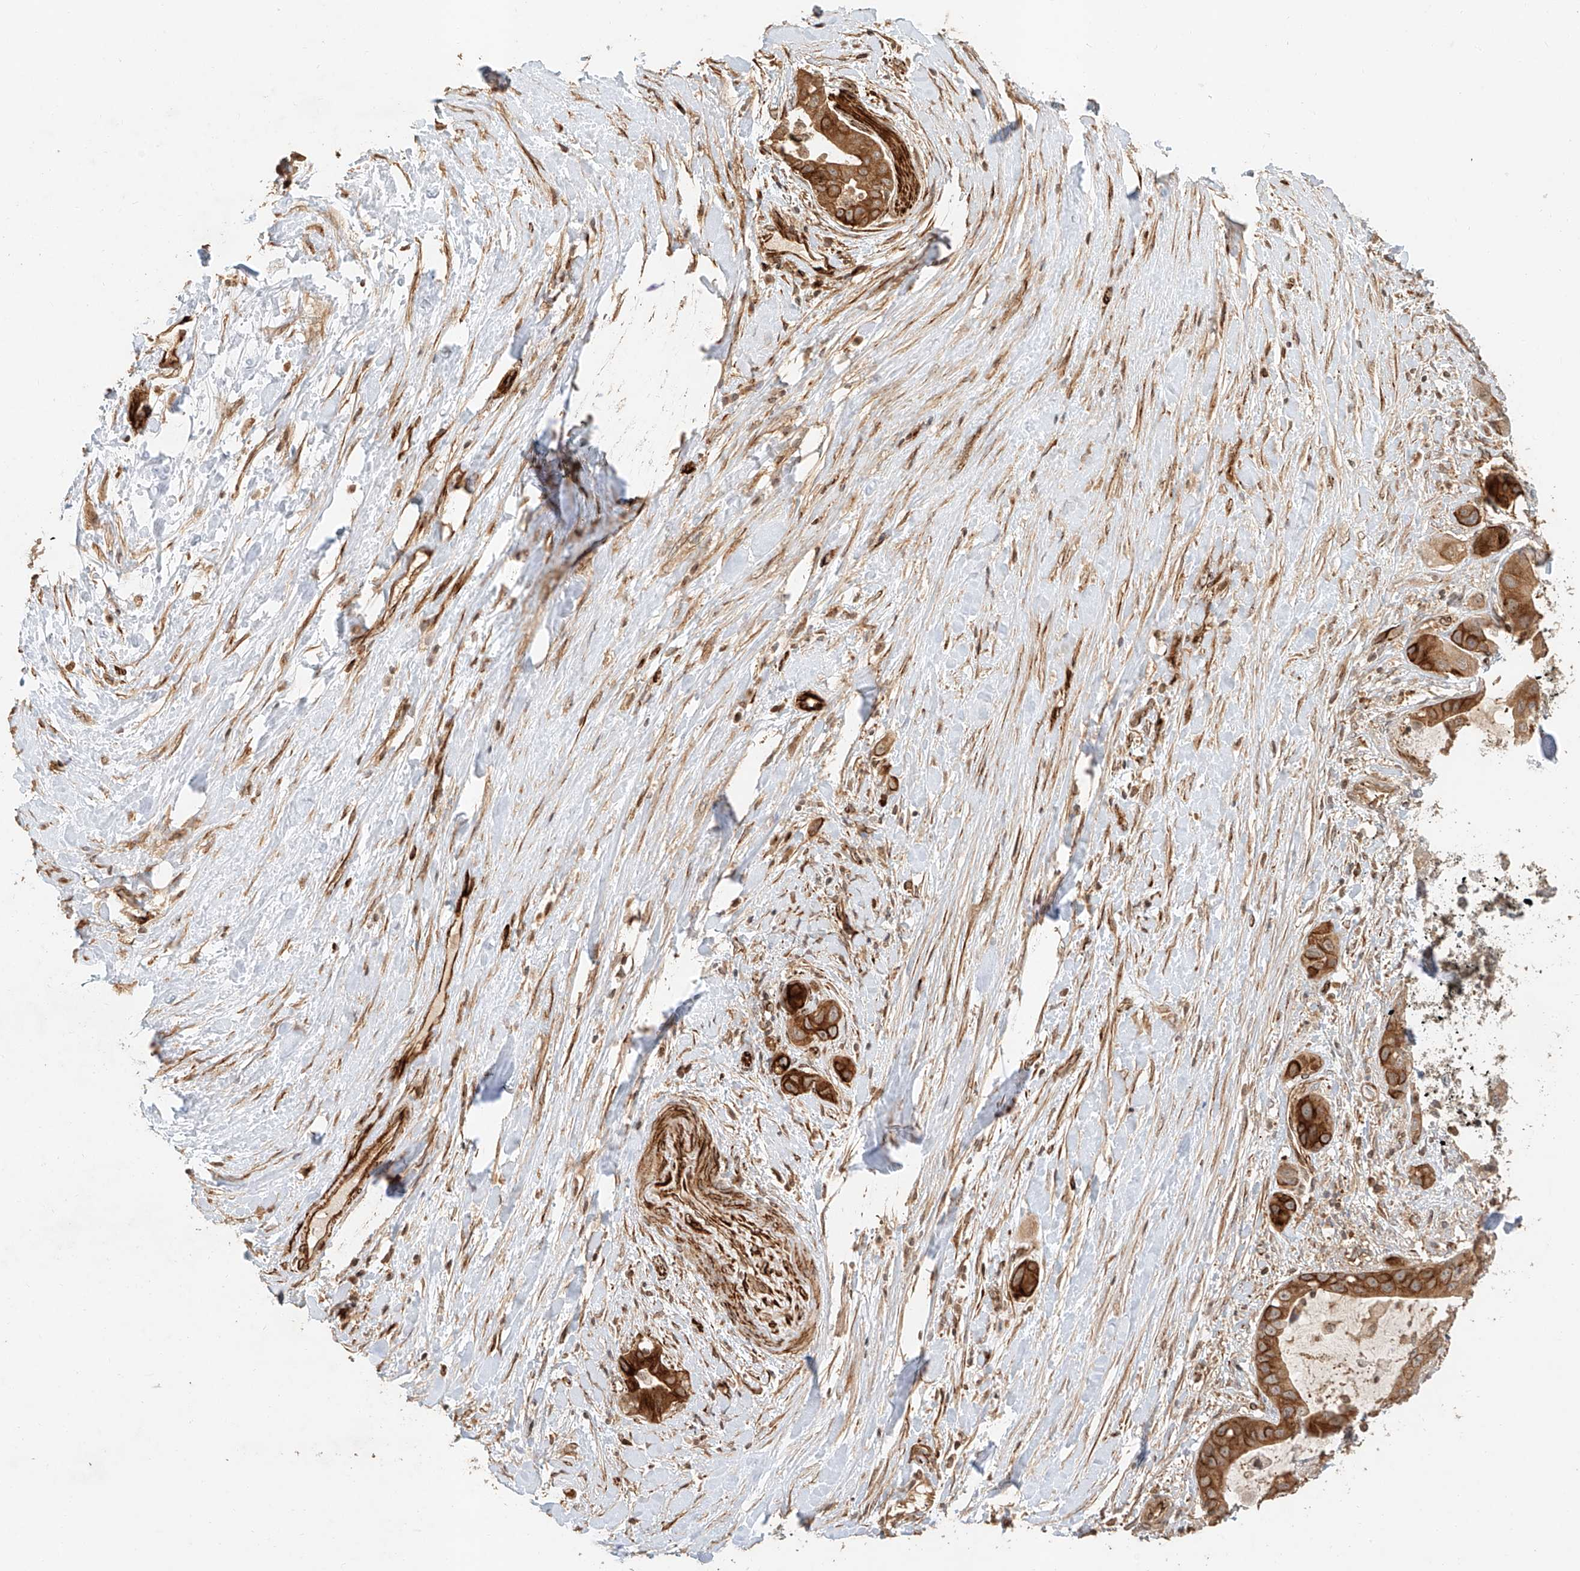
{"staining": {"intensity": "strong", "quantity": ">75%", "location": "cytoplasmic/membranous"}, "tissue": "liver cancer", "cell_type": "Tumor cells", "image_type": "cancer", "snomed": [{"axis": "morphology", "description": "Cholangiocarcinoma"}, {"axis": "topography", "description": "Liver"}], "caption": "Immunohistochemical staining of human liver cancer exhibits high levels of strong cytoplasmic/membranous protein staining in approximately >75% of tumor cells.", "gene": "NAP1L1", "patient": {"sex": "female", "age": 52}}